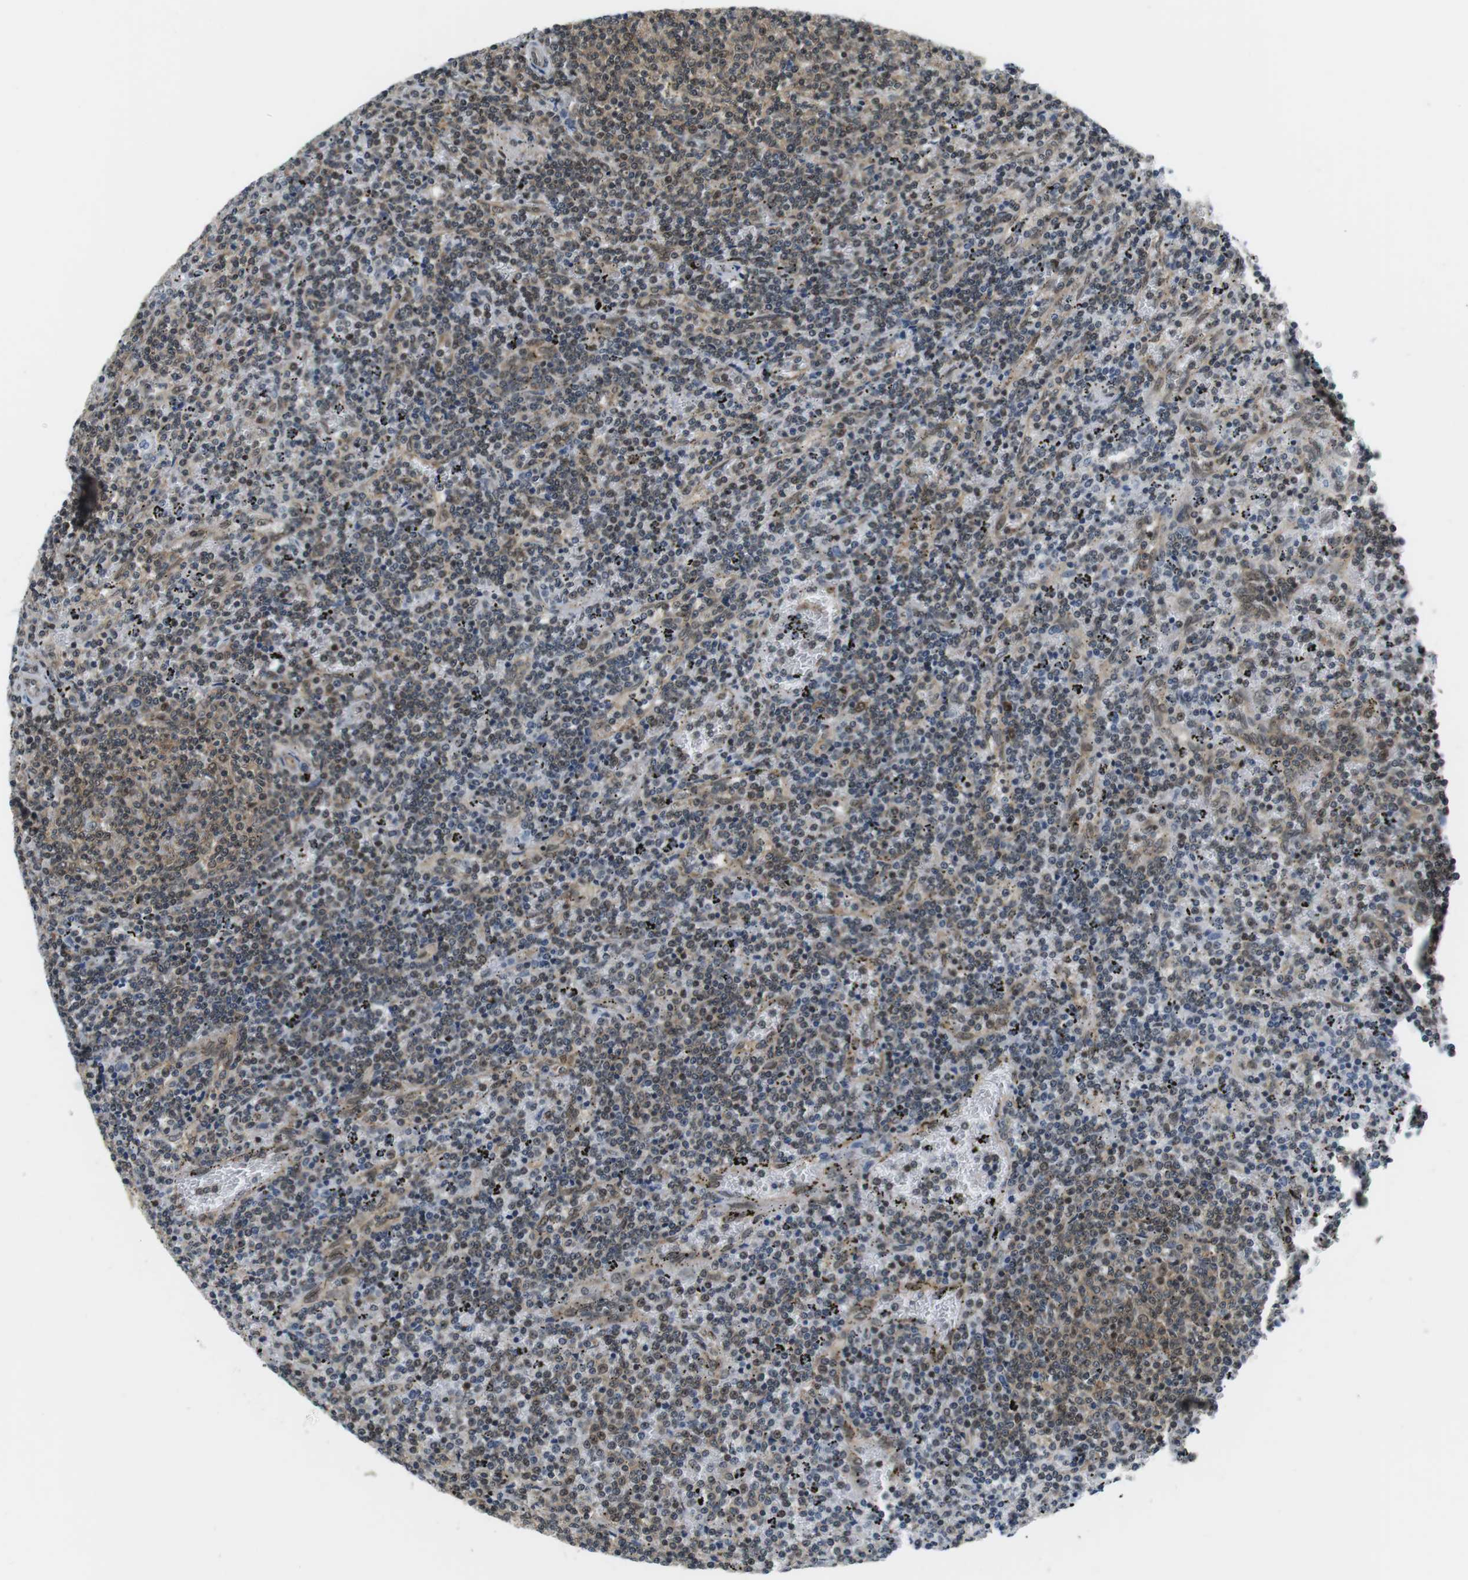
{"staining": {"intensity": "weak", "quantity": ">75%", "location": "cytoplasmic/membranous,nuclear"}, "tissue": "lymphoma", "cell_type": "Tumor cells", "image_type": "cancer", "snomed": [{"axis": "morphology", "description": "Malignant lymphoma, non-Hodgkin's type, Low grade"}, {"axis": "topography", "description": "Spleen"}], "caption": "Malignant lymphoma, non-Hodgkin's type (low-grade) stained with a protein marker displays weak staining in tumor cells.", "gene": "CSNK2B", "patient": {"sex": "female", "age": 50}}